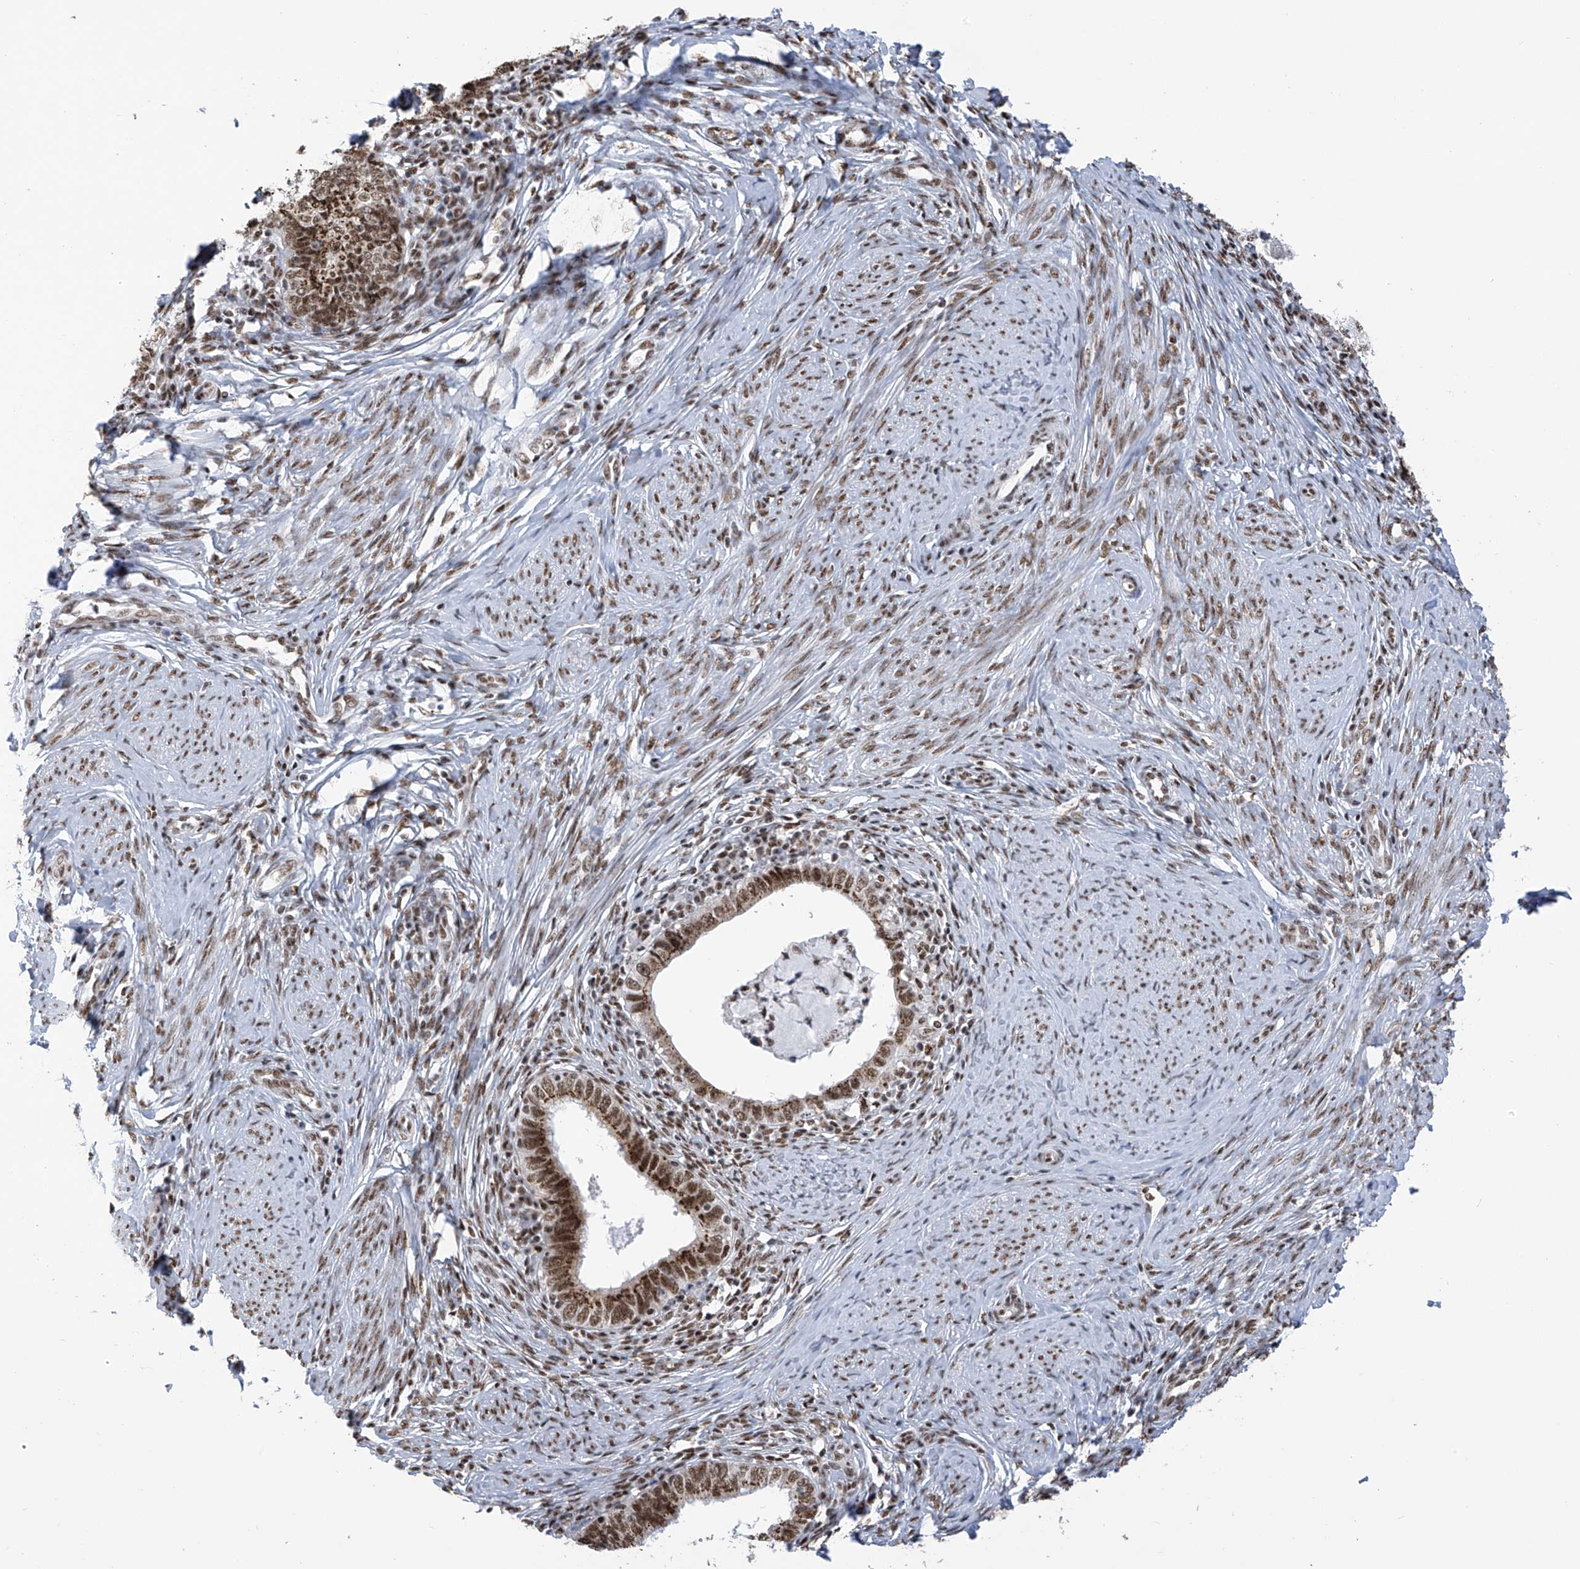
{"staining": {"intensity": "moderate", "quantity": ">75%", "location": "cytoplasmic/membranous,nuclear"}, "tissue": "cervical cancer", "cell_type": "Tumor cells", "image_type": "cancer", "snomed": [{"axis": "morphology", "description": "Adenocarcinoma, NOS"}, {"axis": "topography", "description": "Cervix"}], "caption": "Protein staining by immunohistochemistry demonstrates moderate cytoplasmic/membranous and nuclear positivity in approximately >75% of tumor cells in cervical cancer (adenocarcinoma).", "gene": "APLF", "patient": {"sex": "female", "age": 36}}